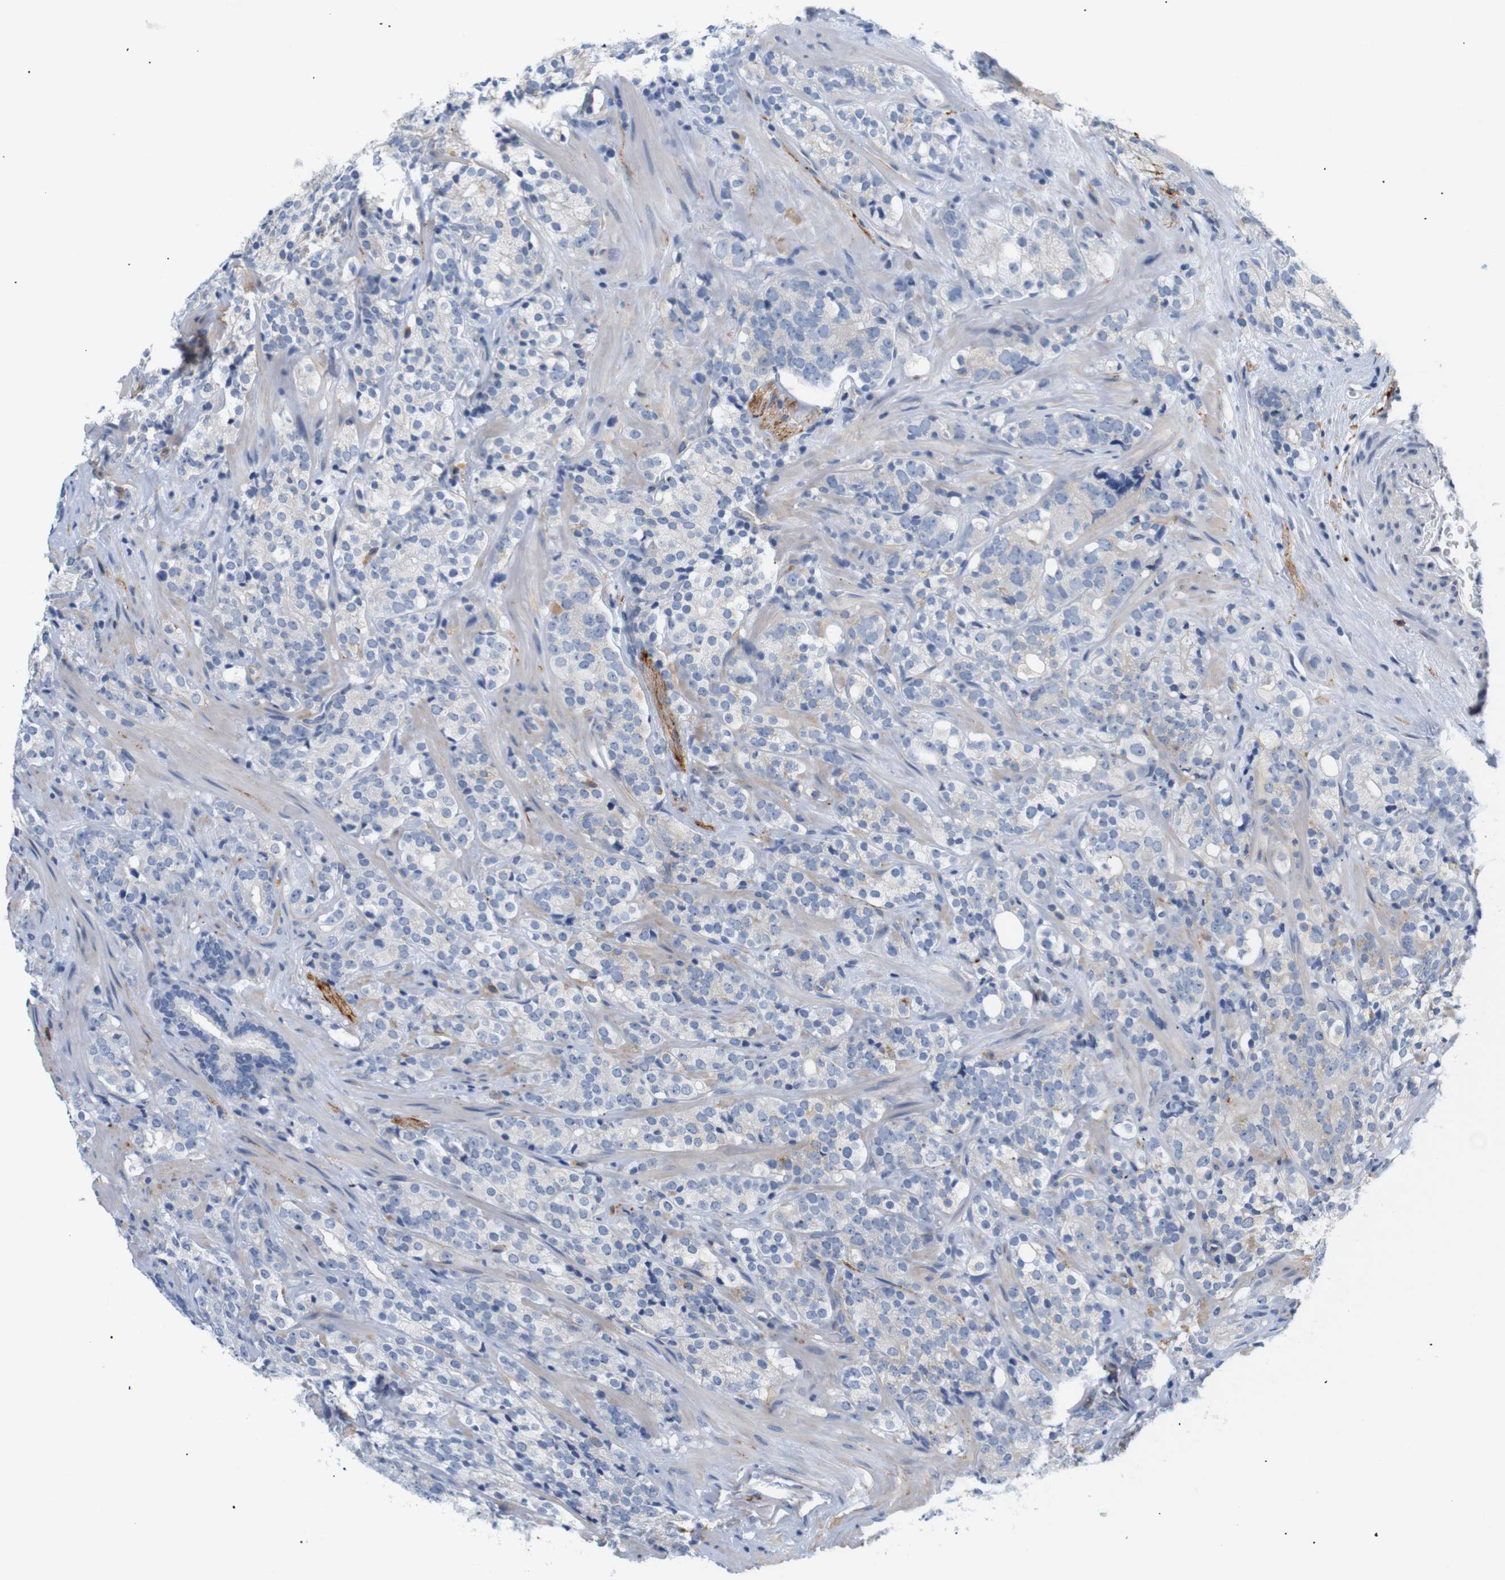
{"staining": {"intensity": "negative", "quantity": "none", "location": "none"}, "tissue": "prostate cancer", "cell_type": "Tumor cells", "image_type": "cancer", "snomed": [{"axis": "morphology", "description": "Adenocarcinoma, High grade"}, {"axis": "topography", "description": "Prostate"}], "caption": "Immunohistochemical staining of human prostate adenocarcinoma (high-grade) exhibits no significant positivity in tumor cells.", "gene": "STMN3", "patient": {"sex": "male", "age": 71}}